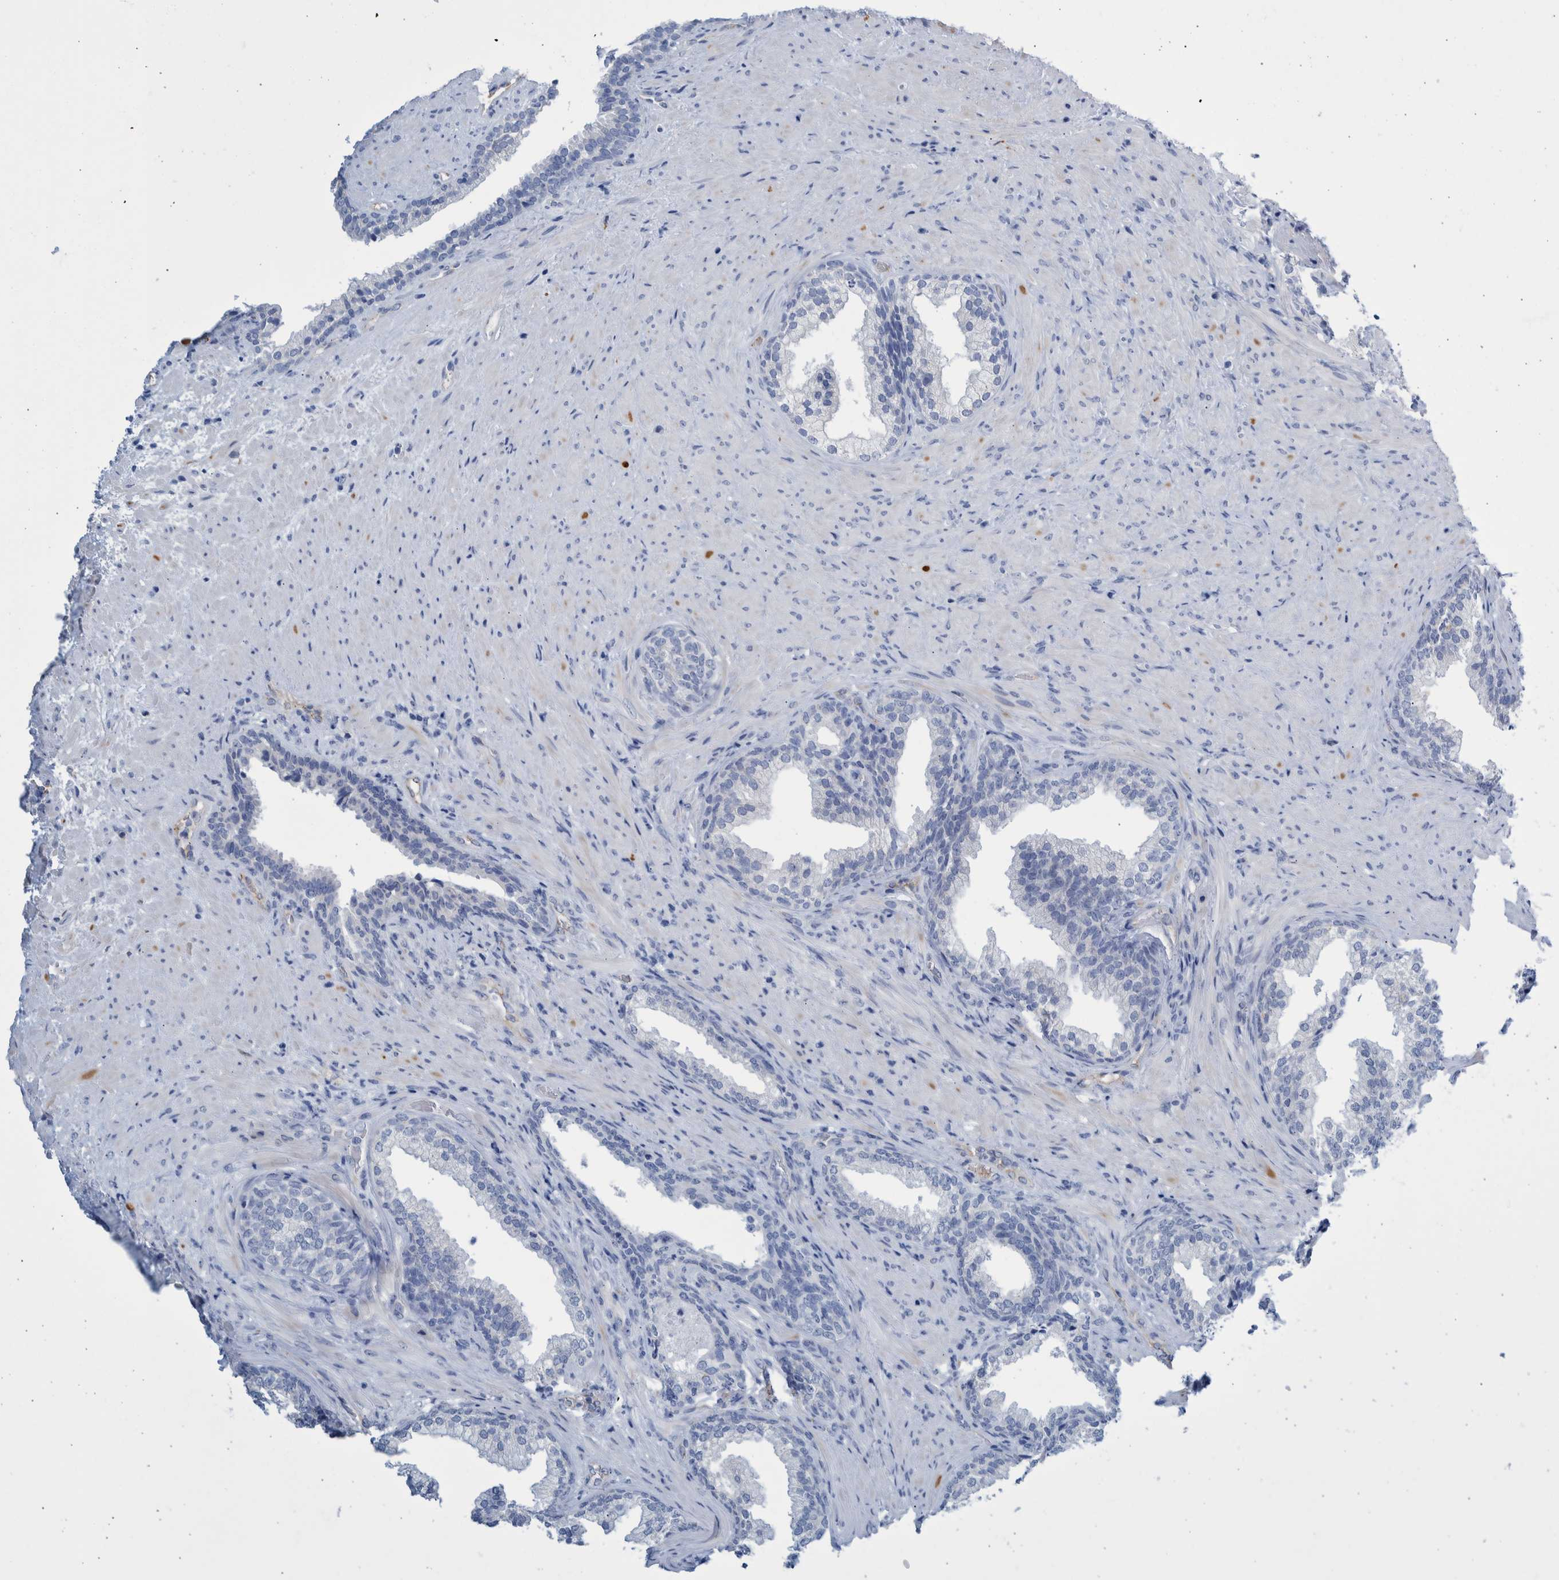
{"staining": {"intensity": "negative", "quantity": "none", "location": "none"}, "tissue": "prostate", "cell_type": "Glandular cells", "image_type": "normal", "snomed": [{"axis": "morphology", "description": "Normal tissue, NOS"}, {"axis": "topography", "description": "Prostate"}], "caption": "Immunohistochemical staining of normal human prostate exhibits no significant positivity in glandular cells.", "gene": "SLC34A3", "patient": {"sex": "male", "age": 76}}